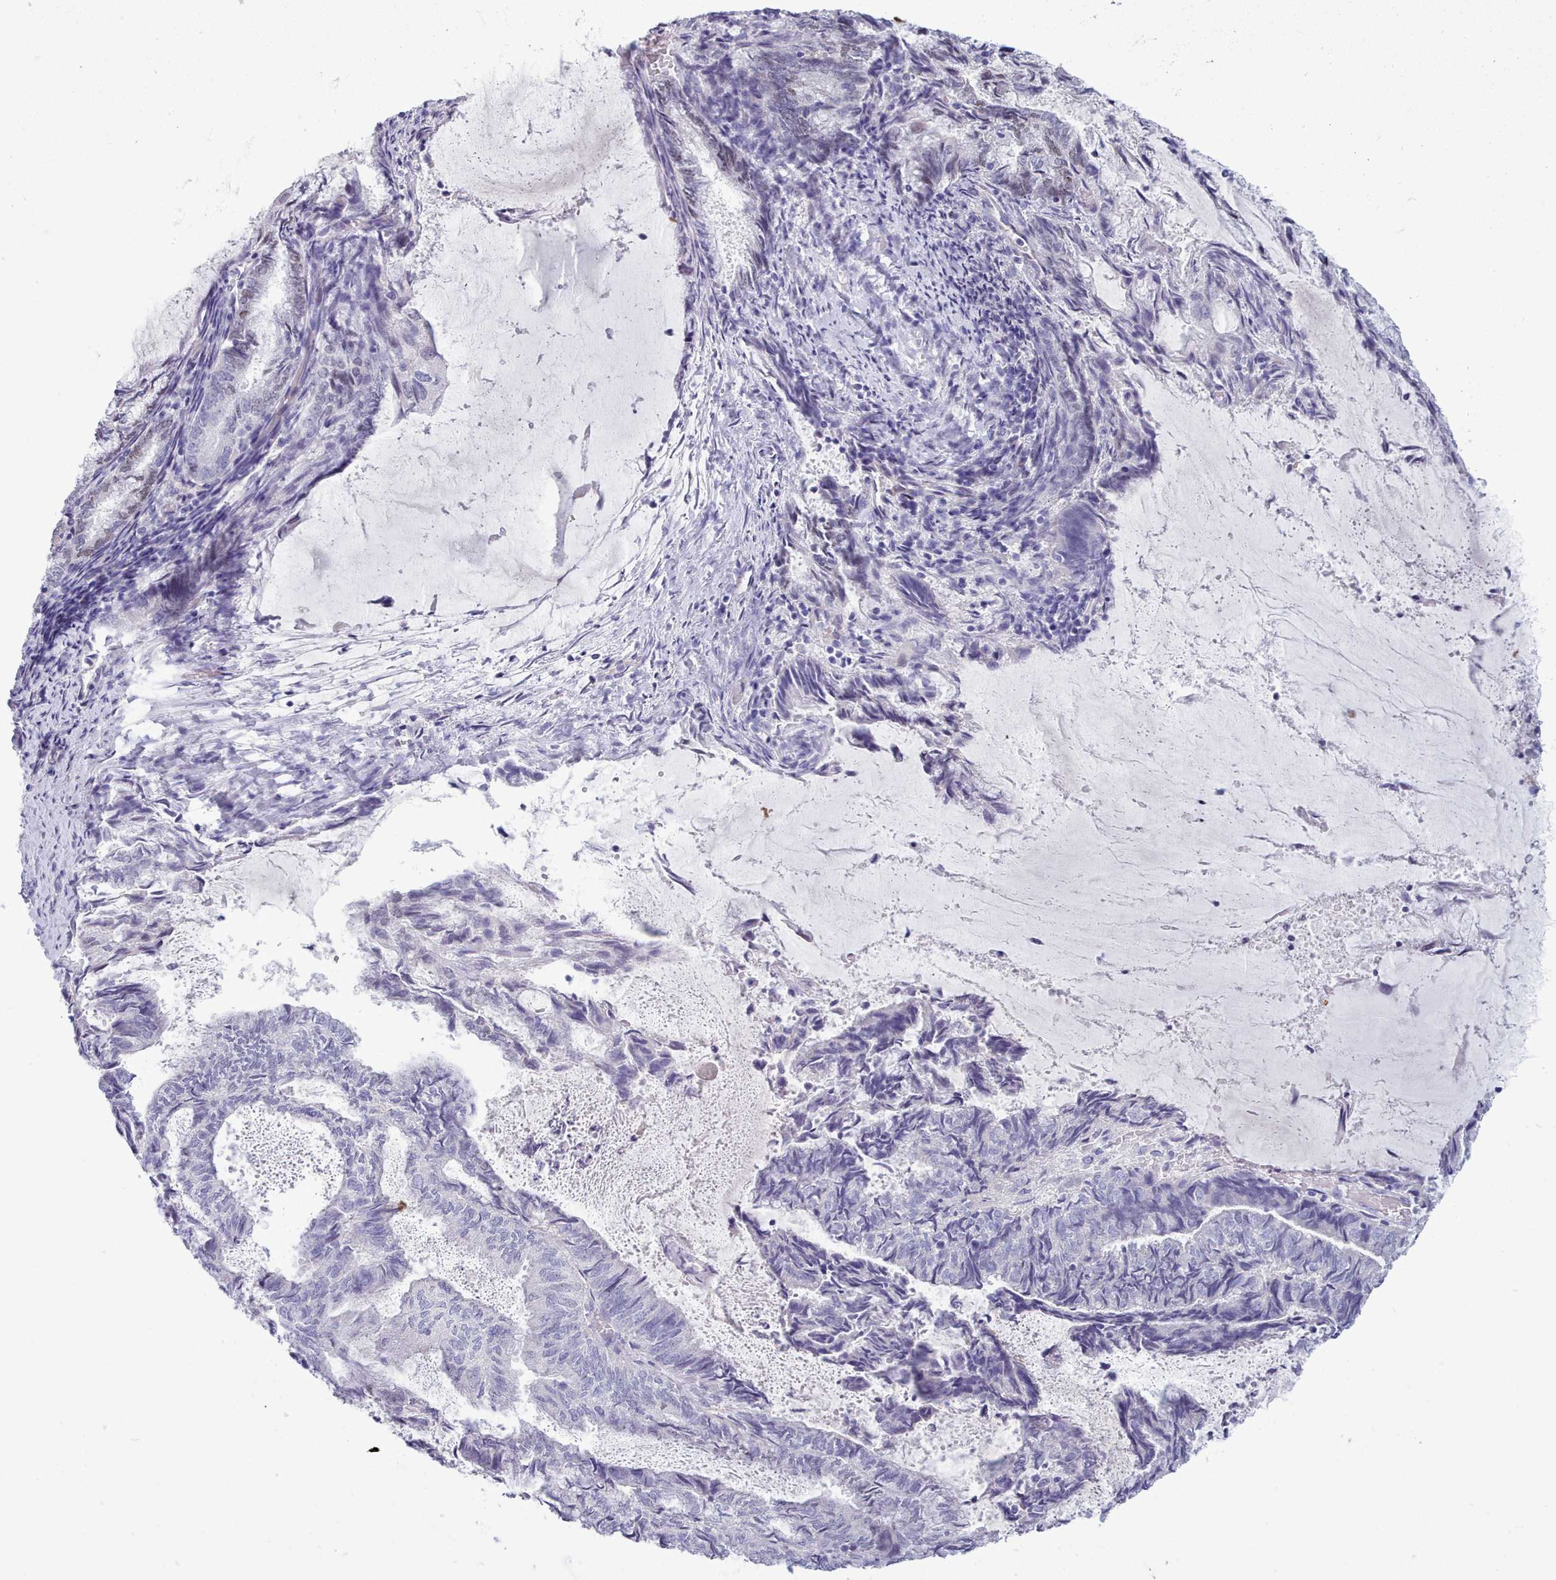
{"staining": {"intensity": "negative", "quantity": "none", "location": "none"}, "tissue": "endometrial cancer", "cell_type": "Tumor cells", "image_type": "cancer", "snomed": [{"axis": "morphology", "description": "Adenocarcinoma, NOS"}, {"axis": "topography", "description": "Endometrium"}], "caption": "An immunohistochemistry histopathology image of endometrial cancer (adenocarcinoma) is shown. There is no staining in tumor cells of endometrial cancer (adenocarcinoma).", "gene": "TMEM253", "patient": {"sex": "female", "age": 80}}